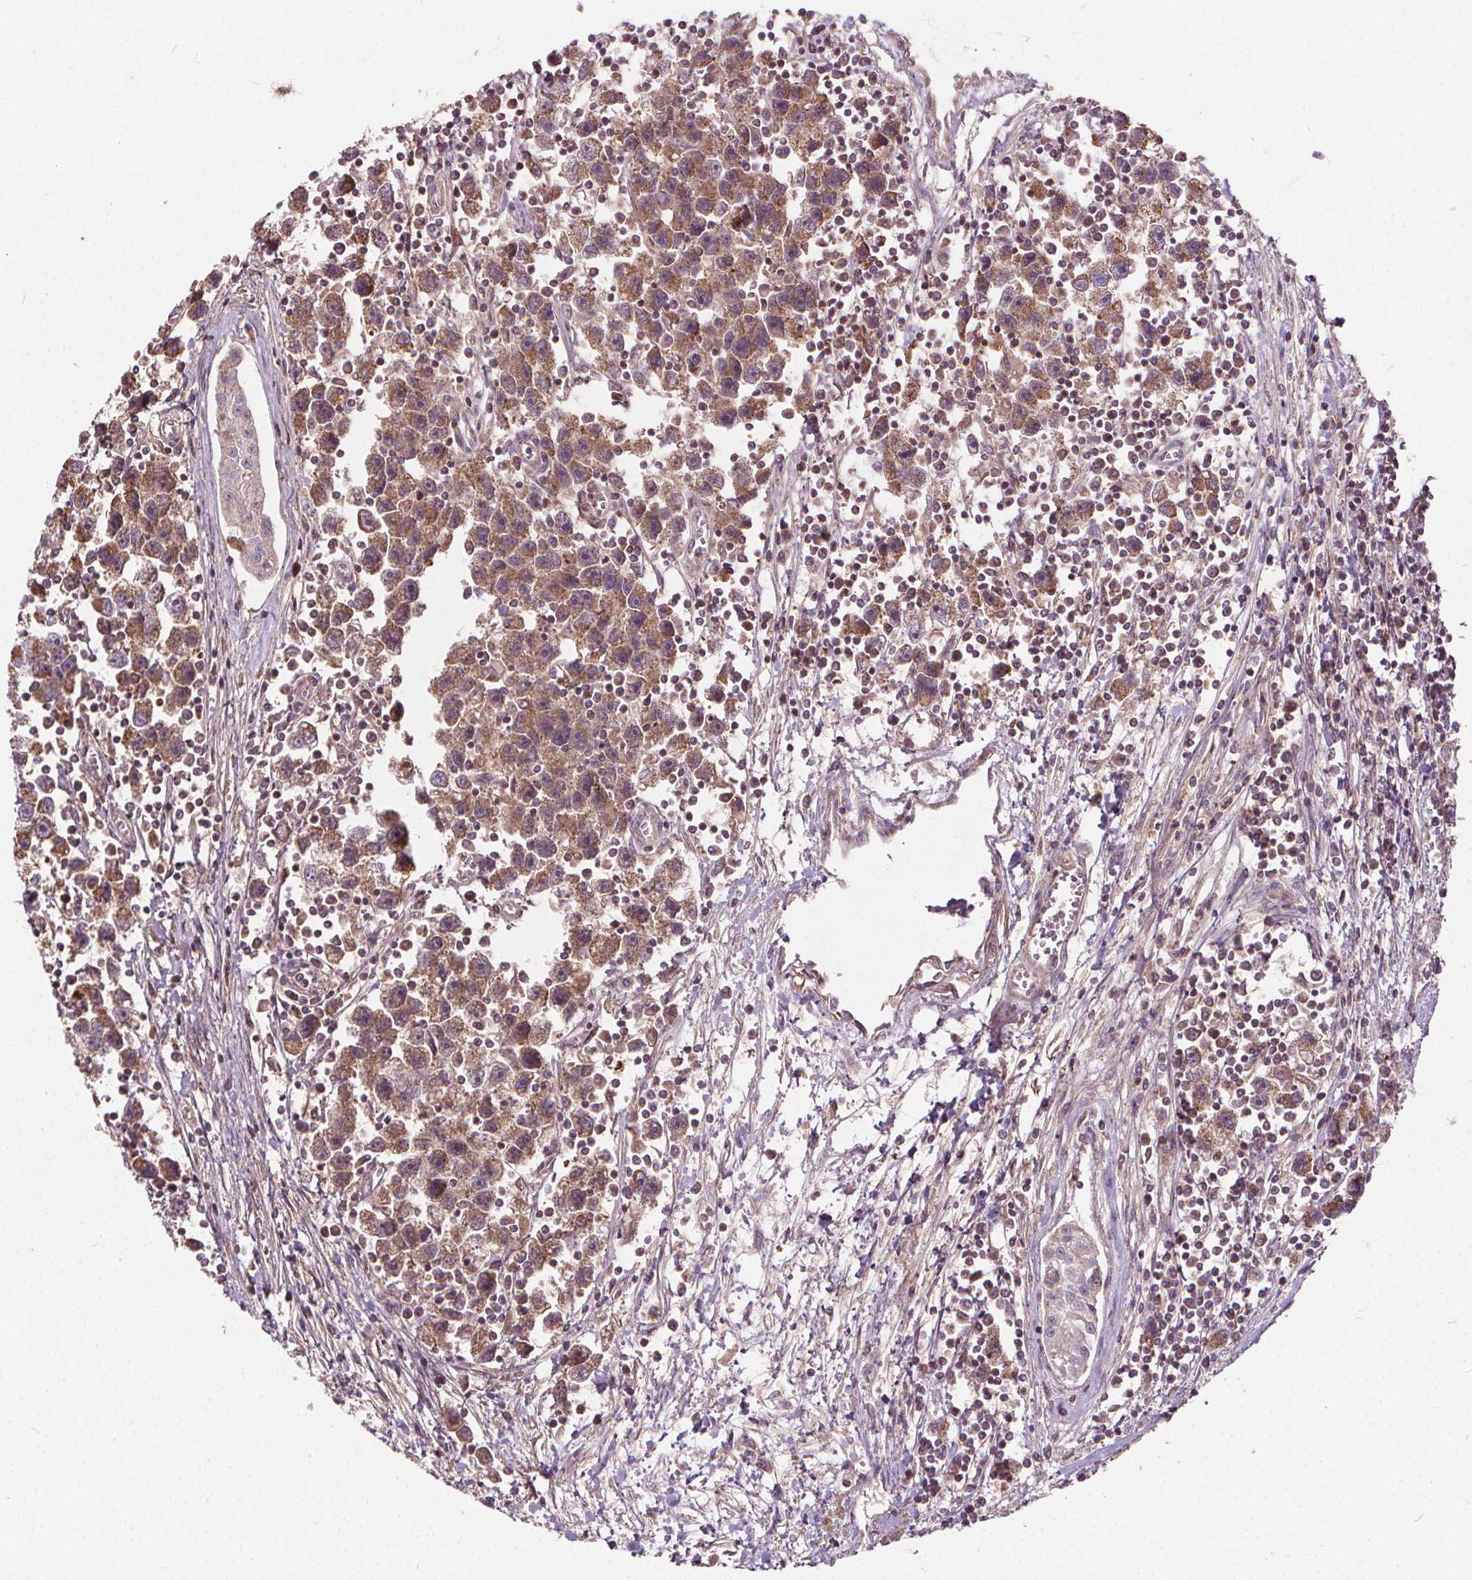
{"staining": {"intensity": "moderate", "quantity": ">75%", "location": "cytoplasmic/membranous"}, "tissue": "testis cancer", "cell_type": "Tumor cells", "image_type": "cancer", "snomed": [{"axis": "morphology", "description": "Seminoma, NOS"}, {"axis": "topography", "description": "Testis"}], "caption": "Human testis cancer (seminoma) stained with a protein marker displays moderate staining in tumor cells.", "gene": "ORAI2", "patient": {"sex": "male", "age": 30}}